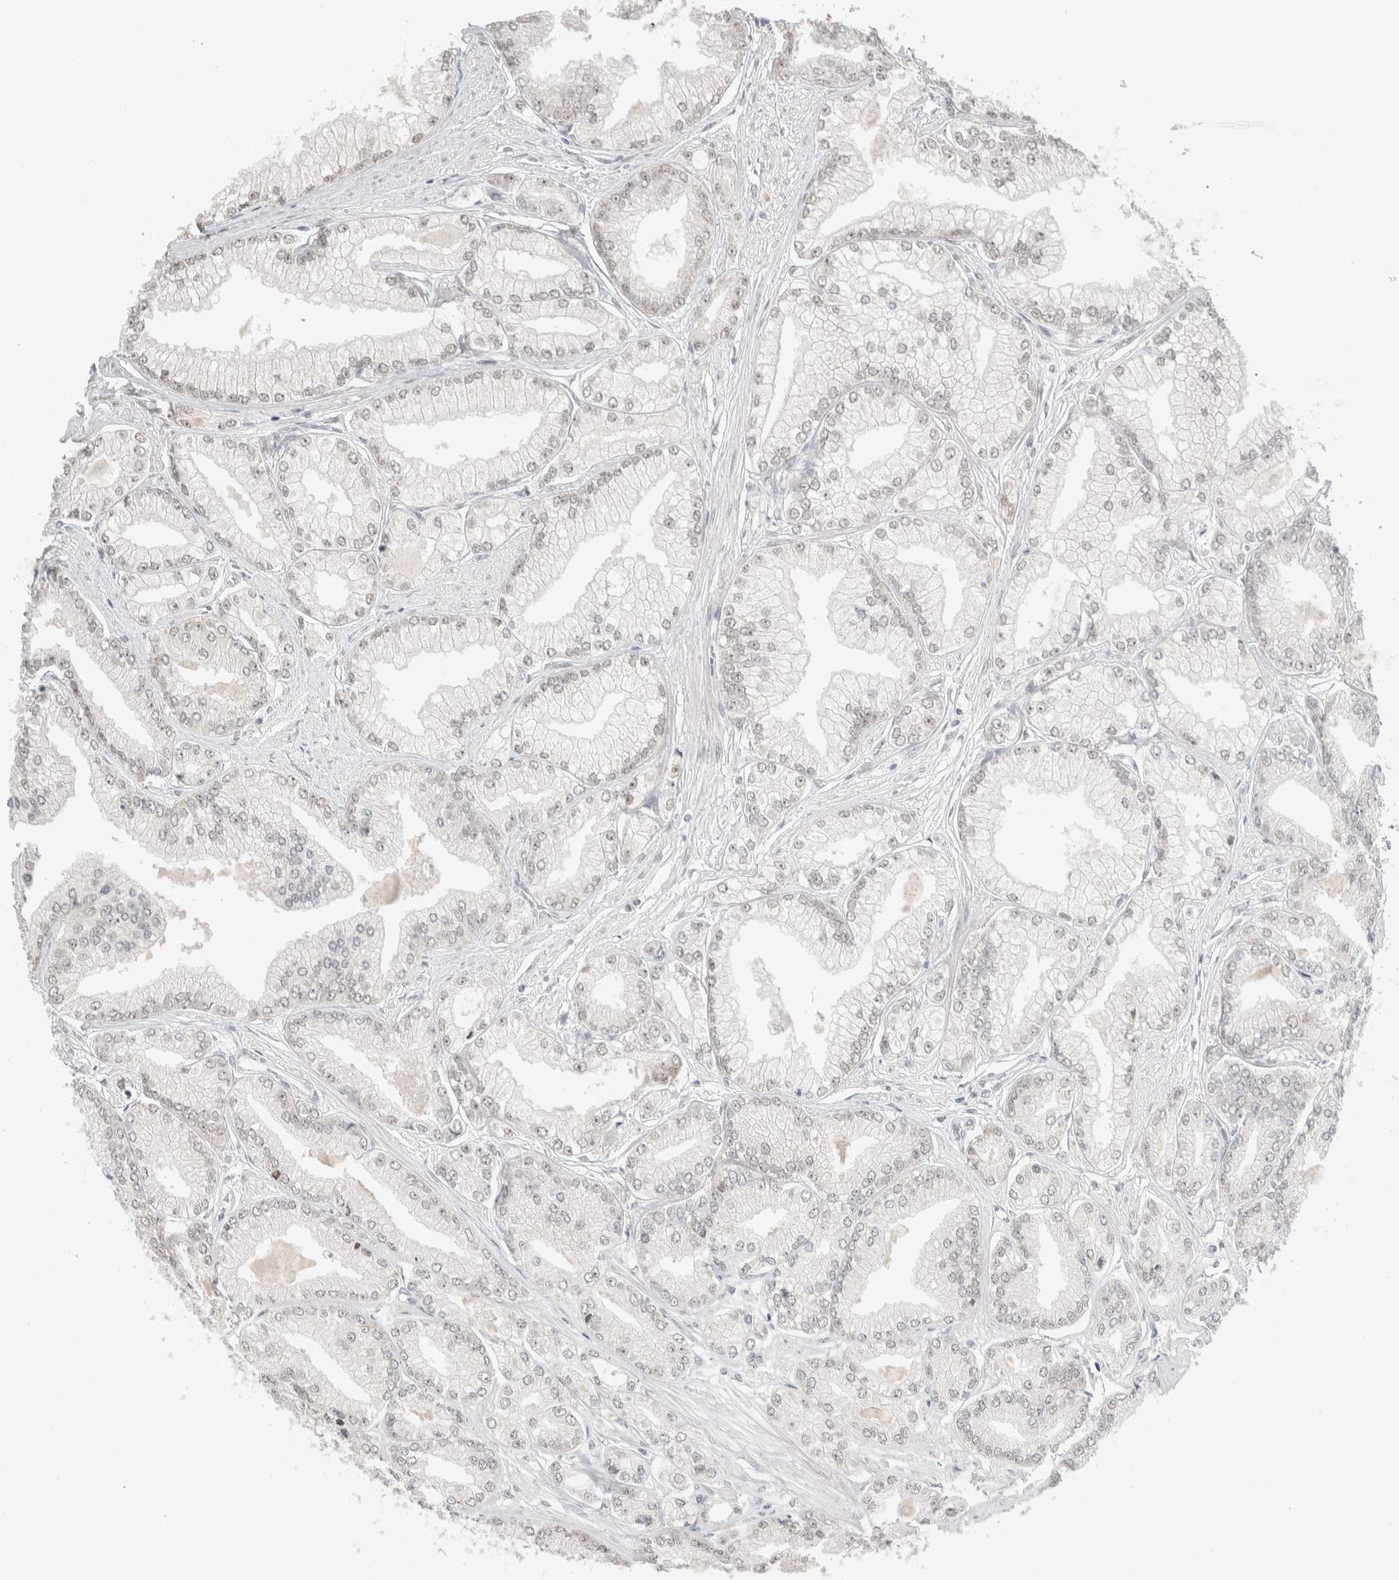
{"staining": {"intensity": "weak", "quantity": "<25%", "location": "nuclear"}, "tissue": "prostate cancer", "cell_type": "Tumor cells", "image_type": "cancer", "snomed": [{"axis": "morphology", "description": "Adenocarcinoma, Low grade"}, {"axis": "topography", "description": "Prostate"}], "caption": "Tumor cells show no significant protein positivity in prostate cancer. (Immunohistochemistry, brightfield microscopy, high magnification).", "gene": "HDLBP", "patient": {"sex": "male", "age": 52}}